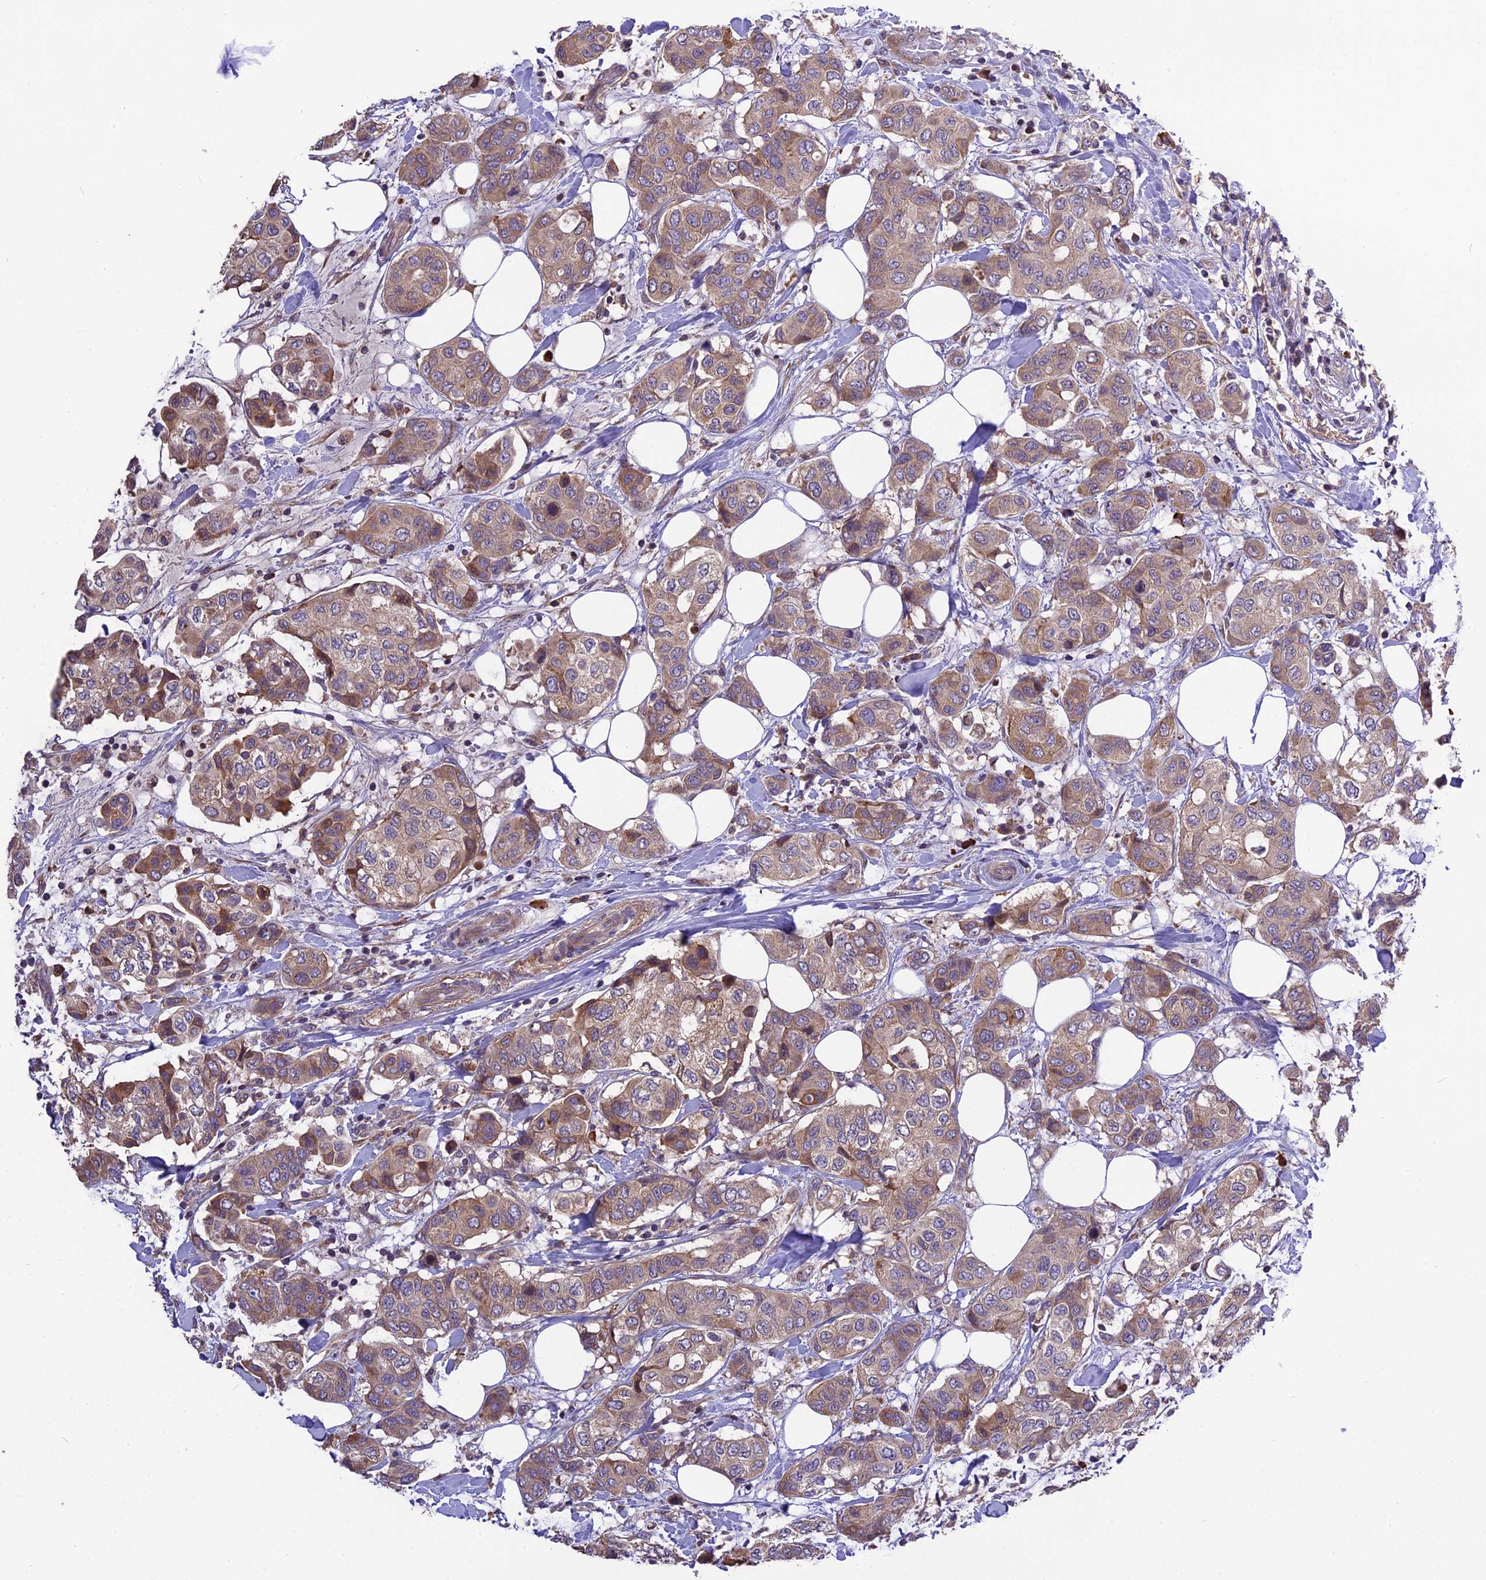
{"staining": {"intensity": "moderate", "quantity": ">75%", "location": "cytoplasmic/membranous"}, "tissue": "breast cancer", "cell_type": "Tumor cells", "image_type": "cancer", "snomed": [{"axis": "morphology", "description": "Lobular carcinoma"}, {"axis": "topography", "description": "Breast"}], "caption": "Protein analysis of breast lobular carcinoma tissue reveals moderate cytoplasmic/membranous staining in approximately >75% of tumor cells. The protein is stained brown, and the nuclei are stained in blue (DAB (3,3'-diaminobenzidine) IHC with brightfield microscopy, high magnification).", "gene": "ABCC10", "patient": {"sex": "female", "age": 51}}